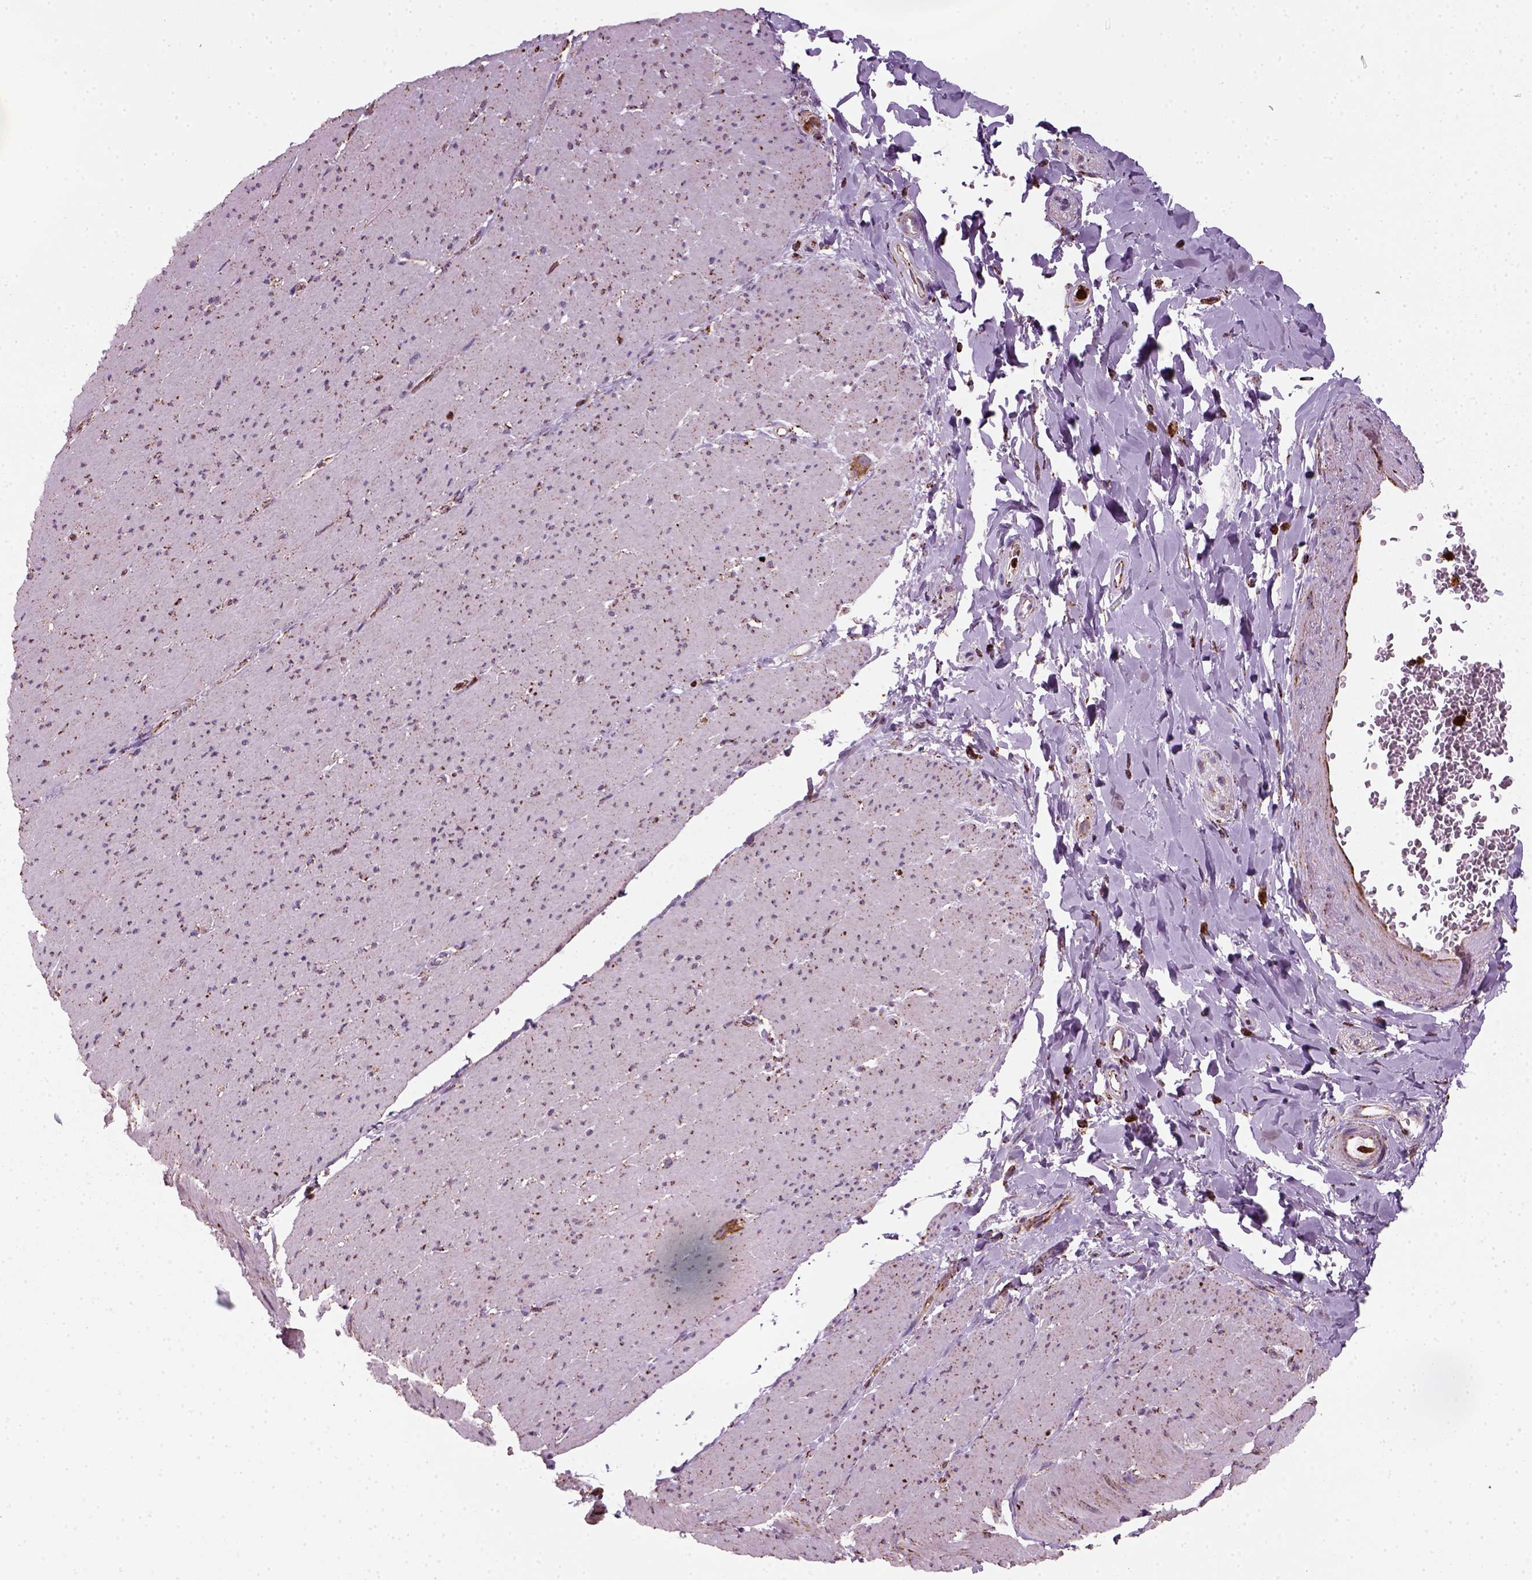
{"staining": {"intensity": "weak", "quantity": ">75%", "location": "cytoplasmic/membranous"}, "tissue": "smooth muscle", "cell_type": "Smooth muscle cells", "image_type": "normal", "snomed": [{"axis": "morphology", "description": "Normal tissue, NOS"}, {"axis": "topography", "description": "Smooth muscle"}, {"axis": "topography", "description": "Rectum"}], "caption": "The micrograph displays immunohistochemical staining of unremarkable smooth muscle. There is weak cytoplasmic/membranous expression is seen in approximately >75% of smooth muscle cells. The staining is performed using DAB brown chromogen to label protein expression. The nuclei are counter-stained blue using hematoxylin.", "gene": "NUDT16L1", "patient": {"sex": "male", "age": 53}}